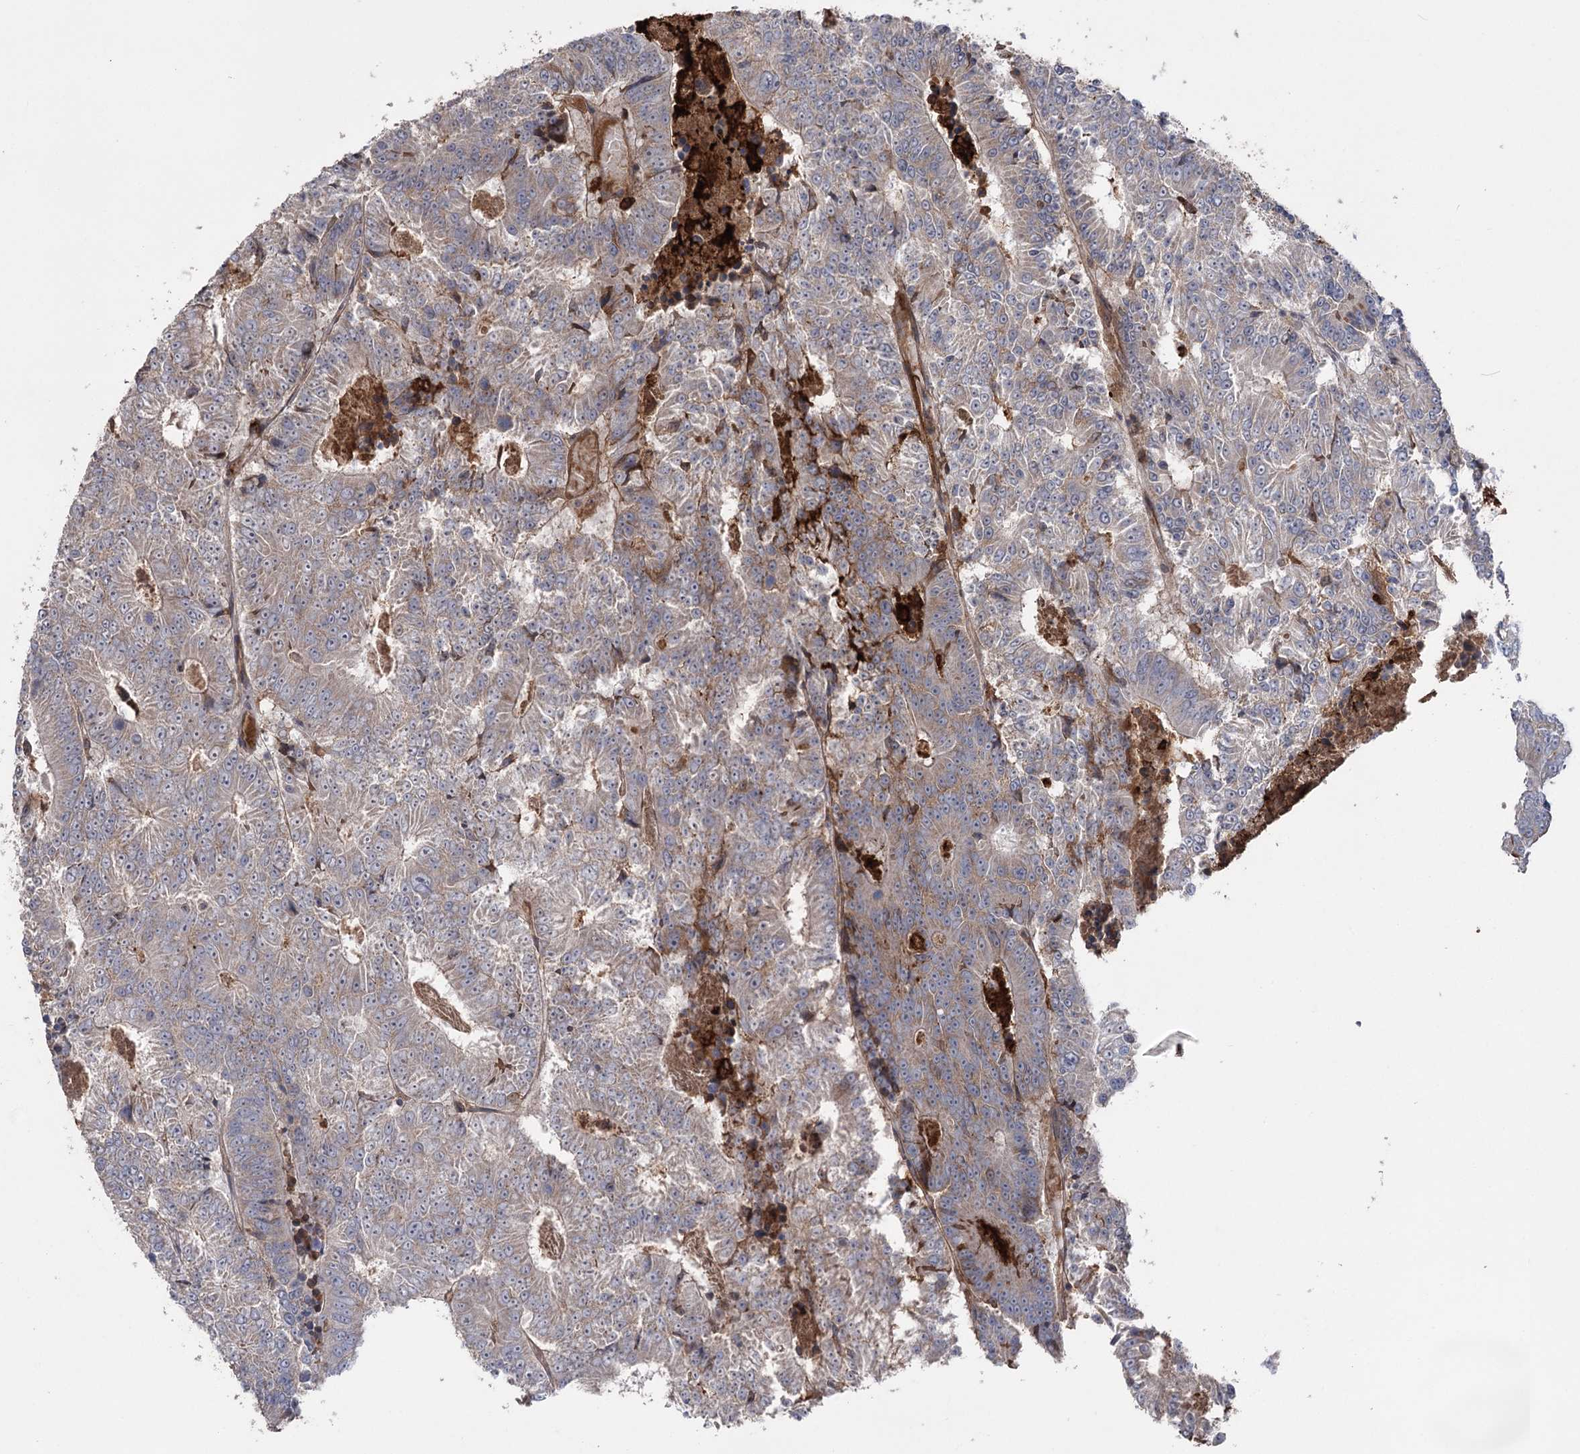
{"staining": {"intensity": "weak", "quantity": "25%-75%", "location": "cytoplasmic/membranous"}, "tissue": "colorectal cancer", "cell_type": "Tumor cells", "image_type": "cancer", "snomed": [{"axis": "morphology", "description": "Adenocarcinoma, NOS"}, {"axis": "topography", "description": "Colon"}], "caption": "This image displays colorectal adenocarcinoma stained with immunohistochemistry (IHC) to label a protein in brown. The cytoplasmic/membranous of tumor cells show weak positivity for the protein. Nuclei are counter-stained blue.", "gene": "OTUD1", "patient": {"sex": "male", "age": 83}}